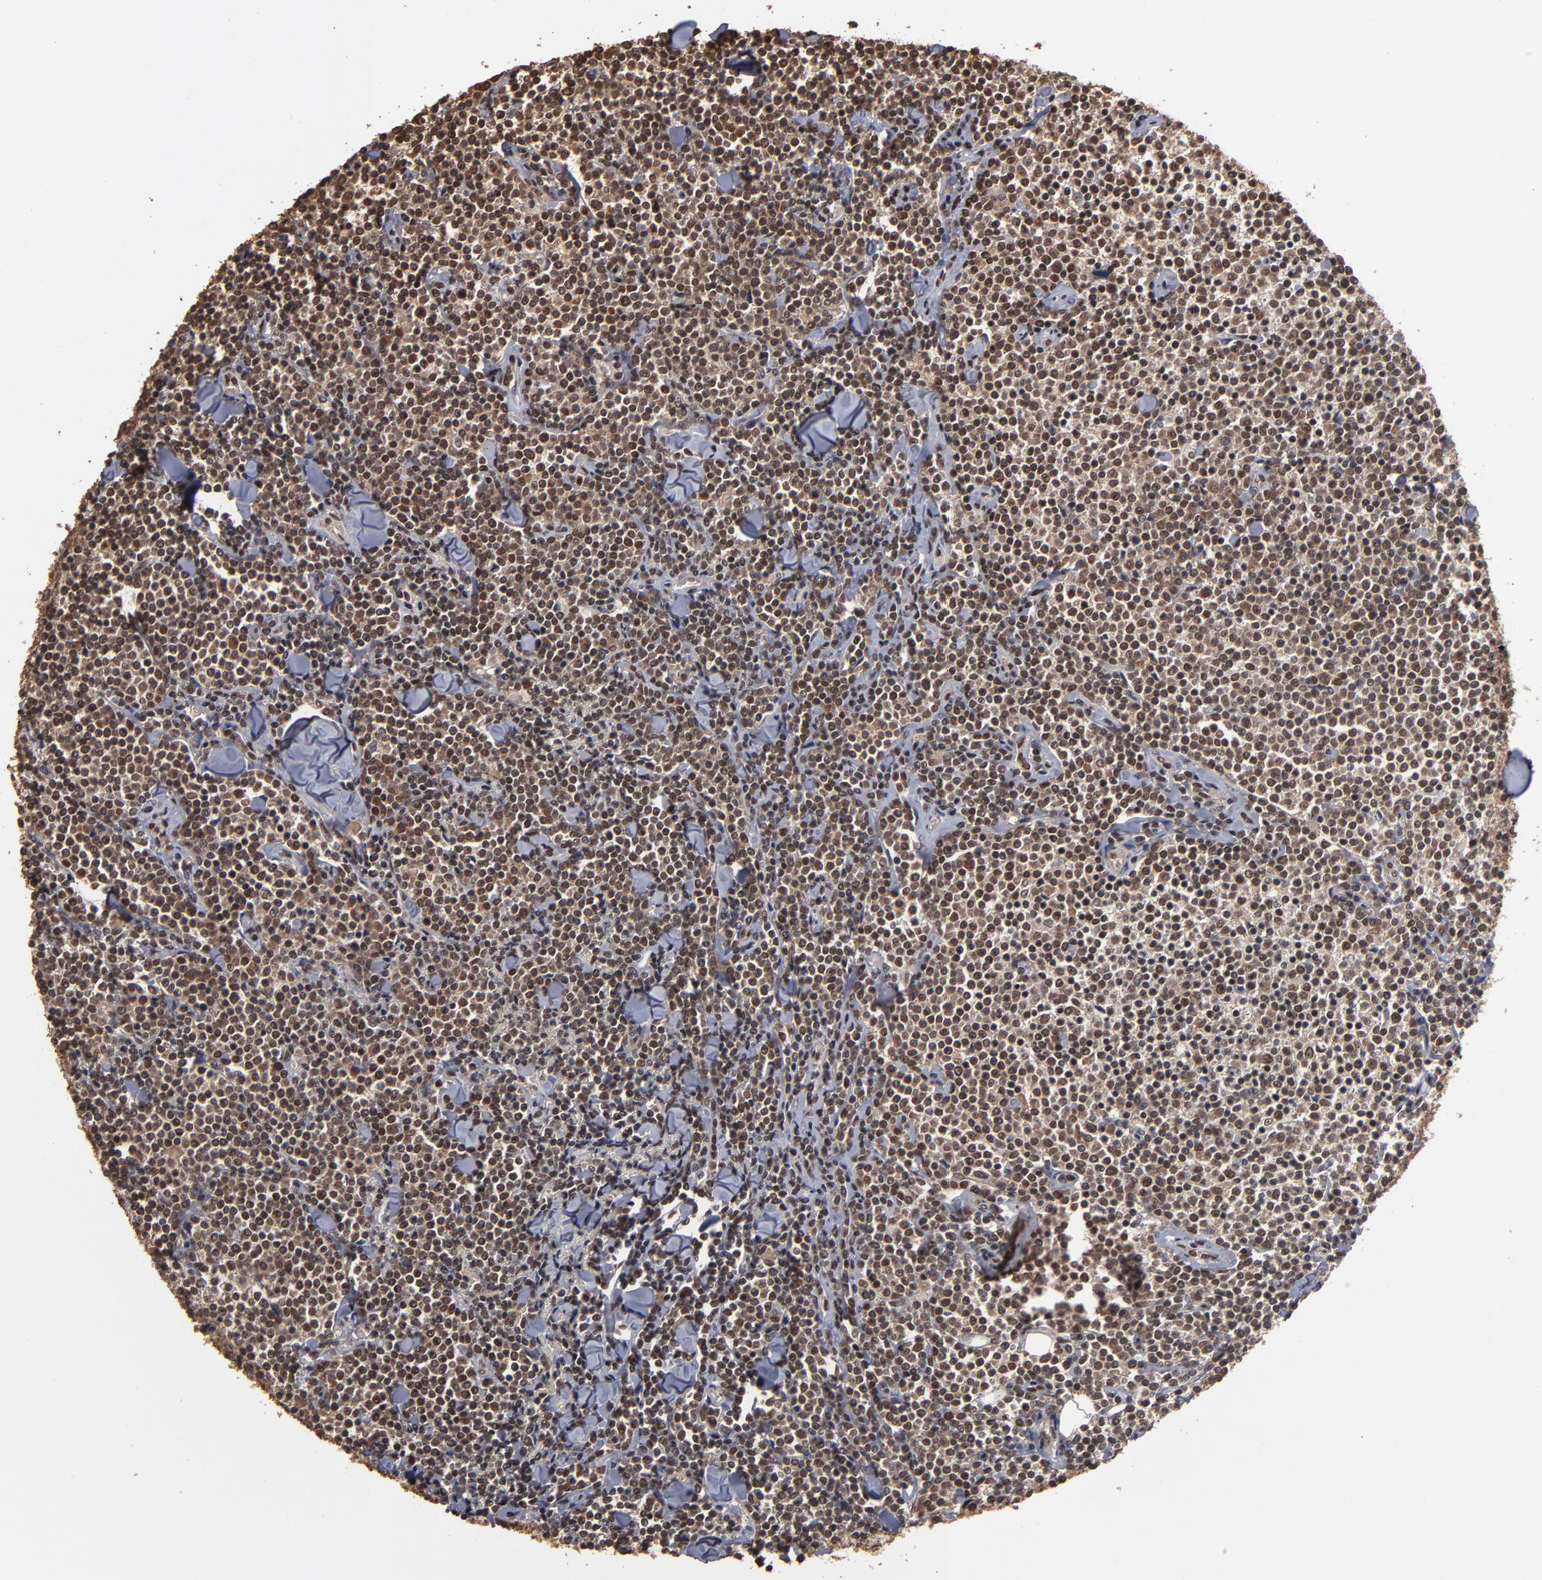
{"staining": {"intensity": "moderate", "quantity": ">75%", "location": "cytoplasmic/membranous"}, "tissue": "lymphoma", "cell_type": "Tumor cells", "image_type": "cancer", "snomed": [{"axis": "morphology", "description": "Malignant lymphoma, non-Hodgkin's type, Low grade"}, {"axis": "topography", "description": "Soft tissue"}], "caption": "The immunohistochemical stain labels moderate cytoplasmic/membranous positivity in tumor cells of low-grade malignant lymphoma, non-Hodgkin's type tissue.", "gene": "NXF2B", "patient": {"sex": "male", "age": 92}}